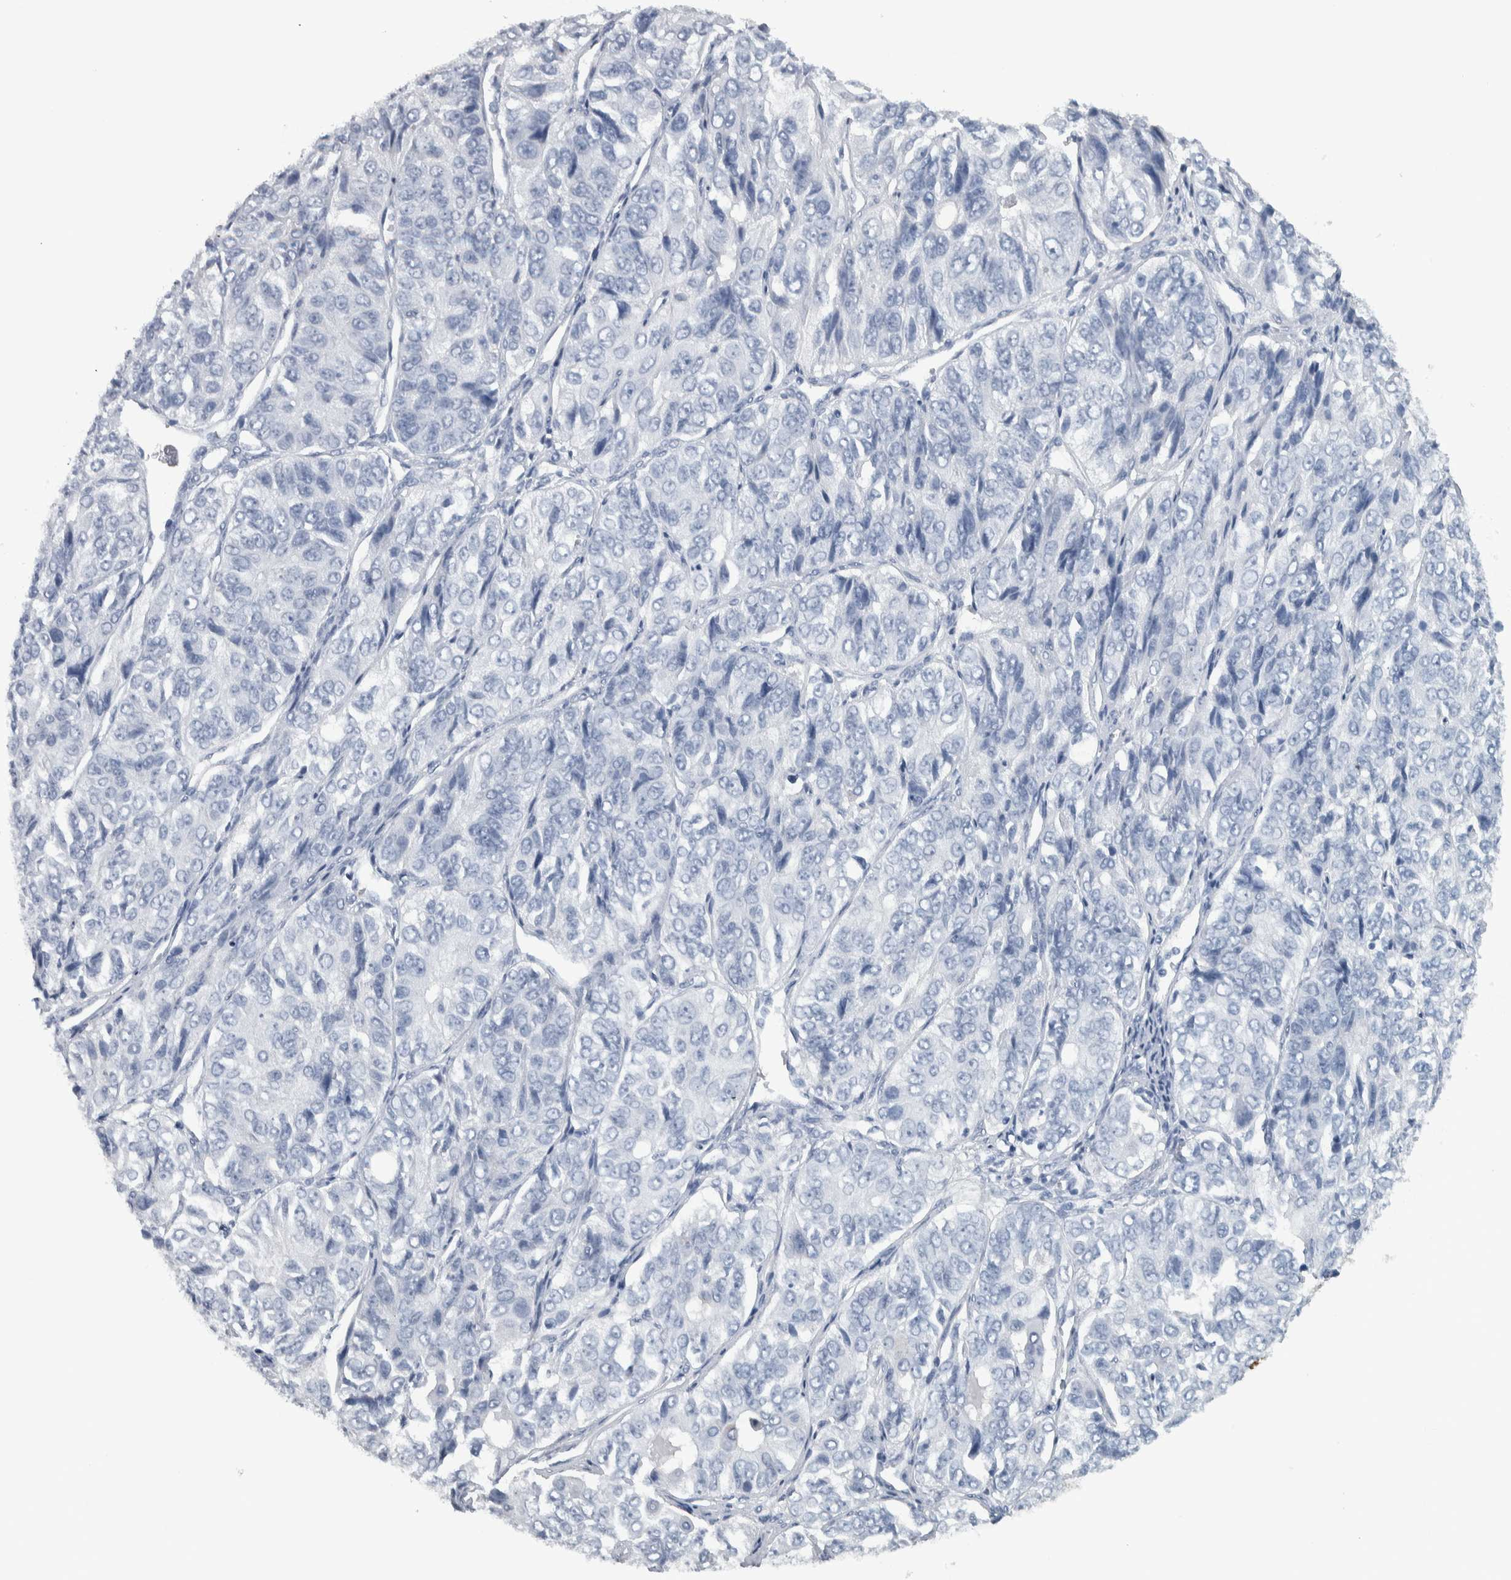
{"staining": {"intensity": "negative", "quantity": "none", "location": "none"}, "tissue": "ovarian cancer", "cell_type": "Tumor cells", "image_type": "cancer", "snomed": [{"axis": "morphology", "description": "Carcinoma, endometroid"}, {"axis": "topography", "description": "Ovary"}], "caption": "High power microscopy photomicrograph of an IHC histopathology image of endometroid carcinoma (ovarian), revealing no significant expression in tumor cells.", "gene": "CDH17", "patient": {"sex": "female", "age": 51}}